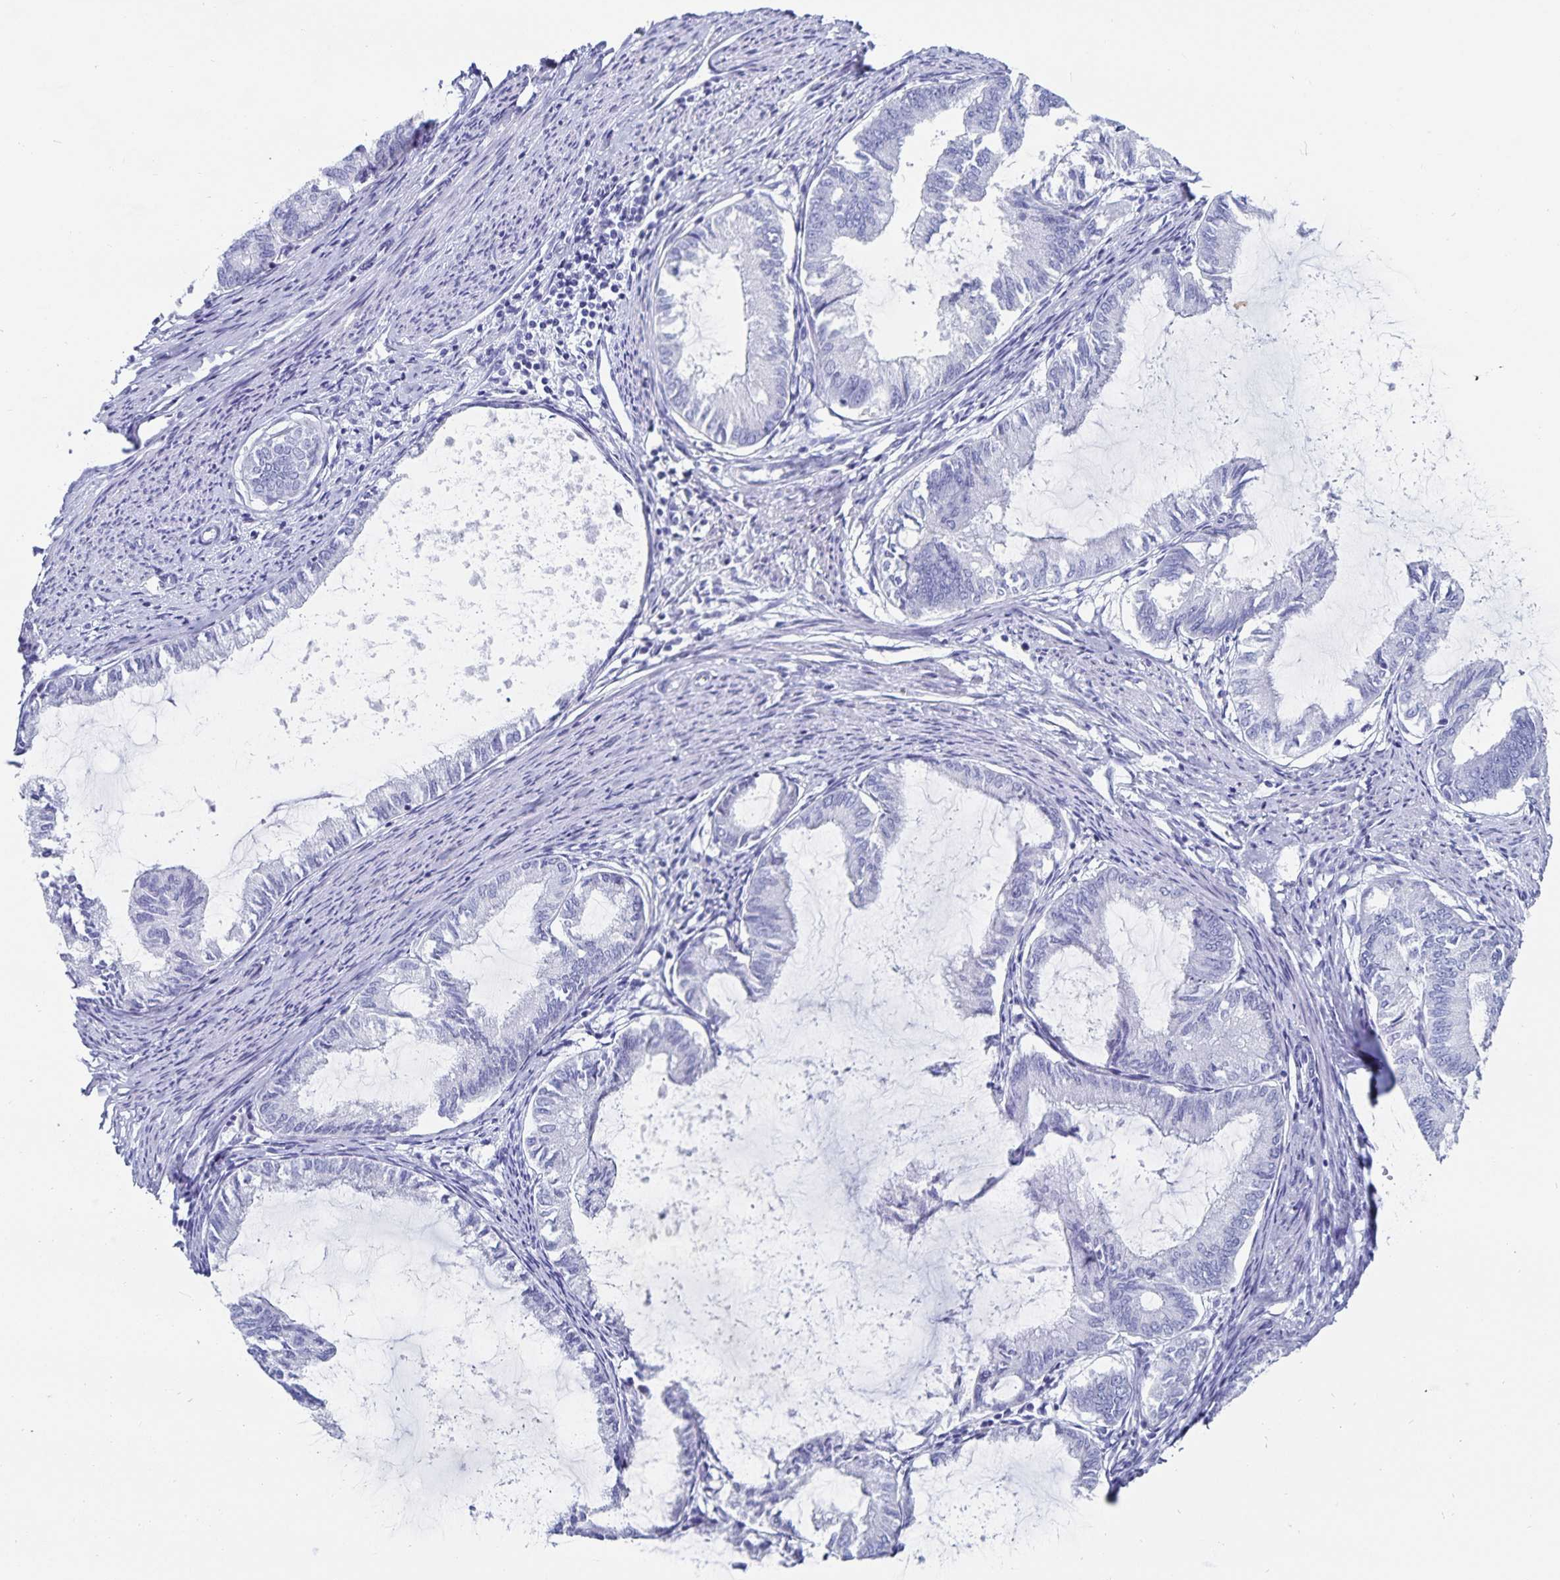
{"staining": {"intensity": "negative", "quantity": "none", "location": "none"}, "tissue": "endometrial cancer", "cell_type": "Tumor cells", "image_type": "cancer", "snomed": [{"axis": "morphology", "description": "Adenocarcinoma, NOS"}, {"axis": "topography", "description": "Endometrium"}], "caption": "IHC of adenocarcinoma (endometrial) shows no staining in tumor cells.", "gene": "C19orf73", "patient": {"sex": "female", "age": 86}}